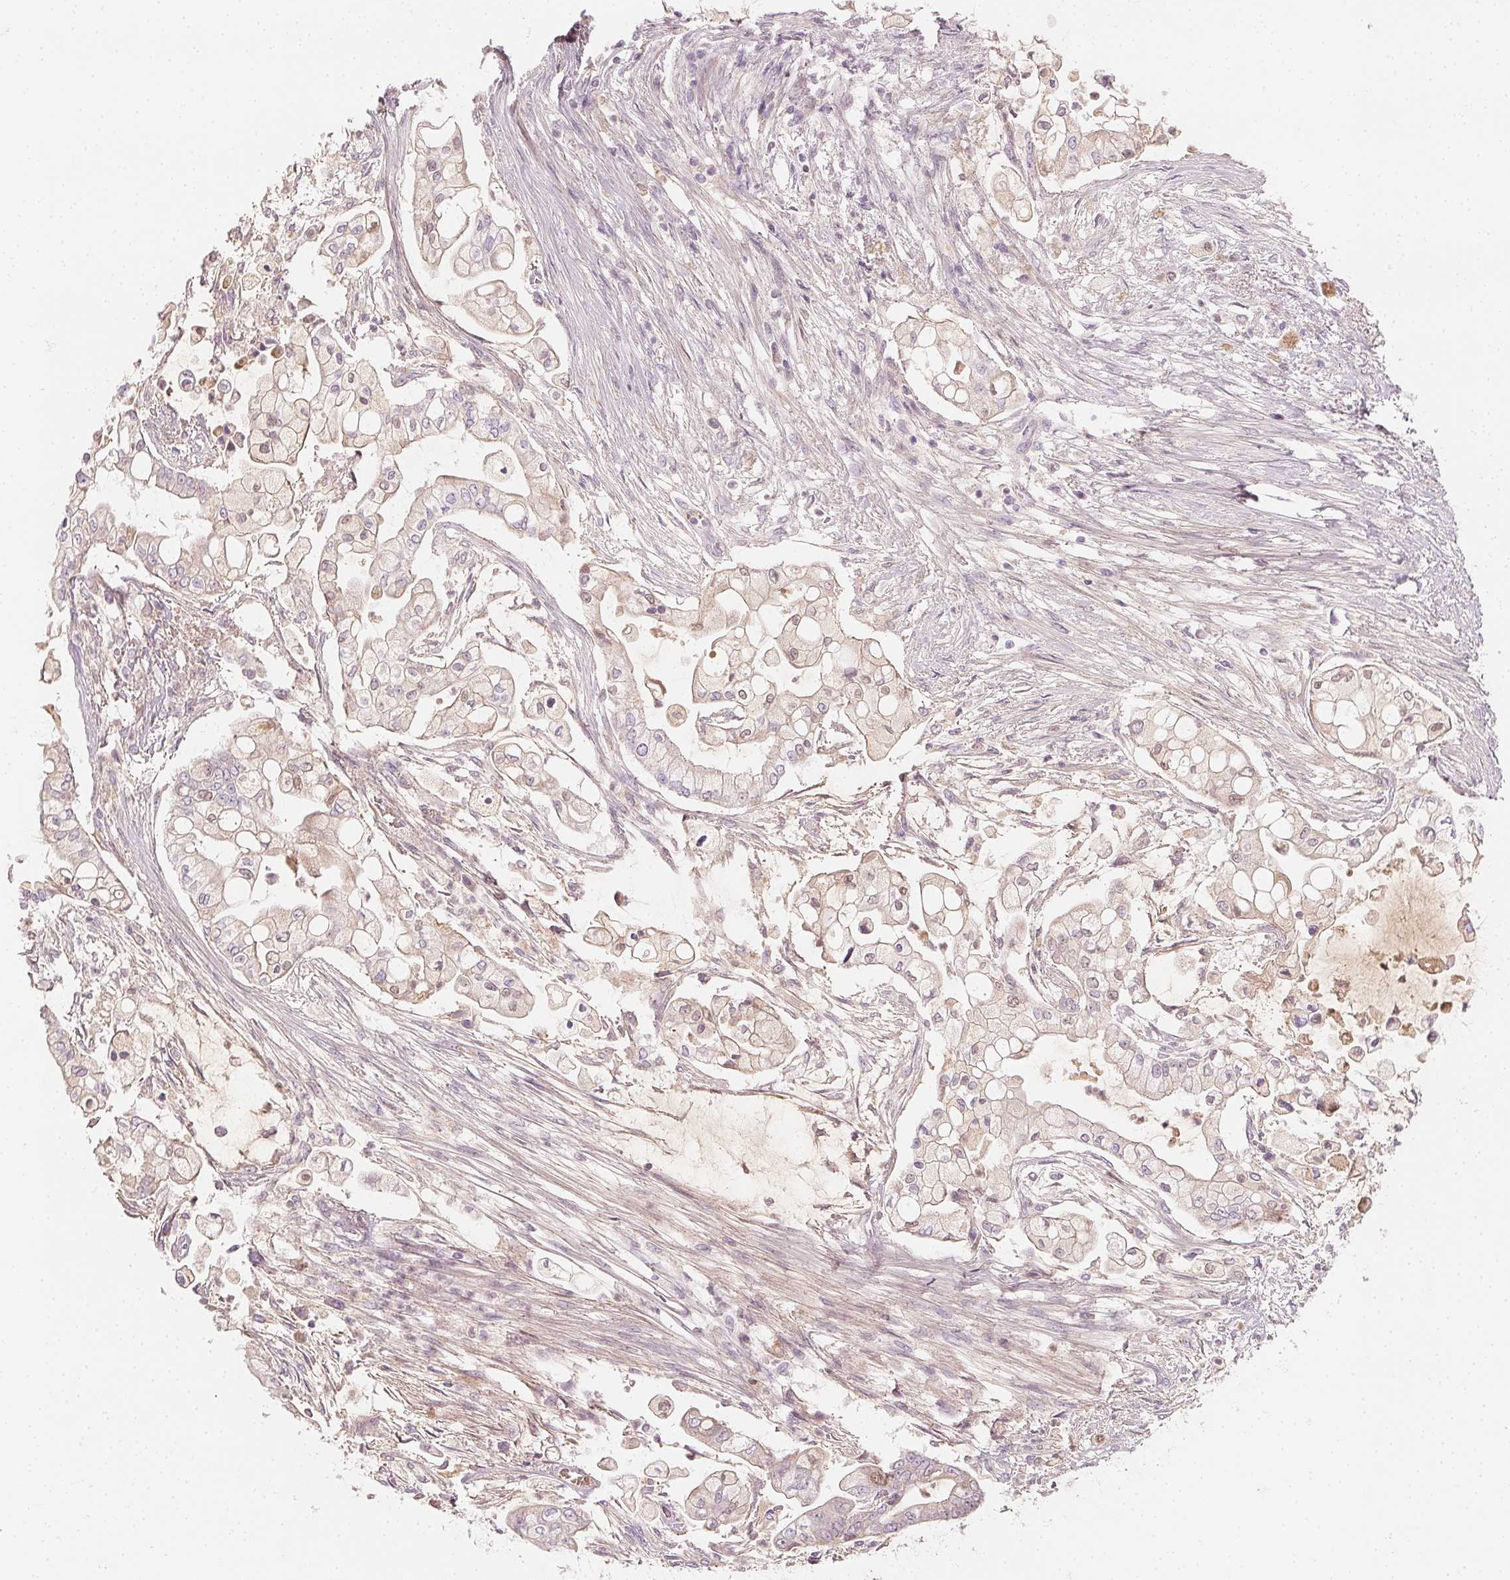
{"staining": {"intensity": "moderate", "quantity": "<25%", "location": "nuclear"}, "tissue": "pancreatic cancer", "cell_type": "Tumor cells", "image_type": "cancer", "snomed": [{"axis": "morphology", "description": "Adenocarcinoma, NOS"}, {"axis": "topography", "description": "Pancreas"}], "caption": "Pancreatic adenocarcinoma tissue shows moderate nuclear positivity in approximately <25% of tumor cells, visualized by immunohistochemistry.", "gene": "AFM", "patient": {"sex": "female", "age": 69}}